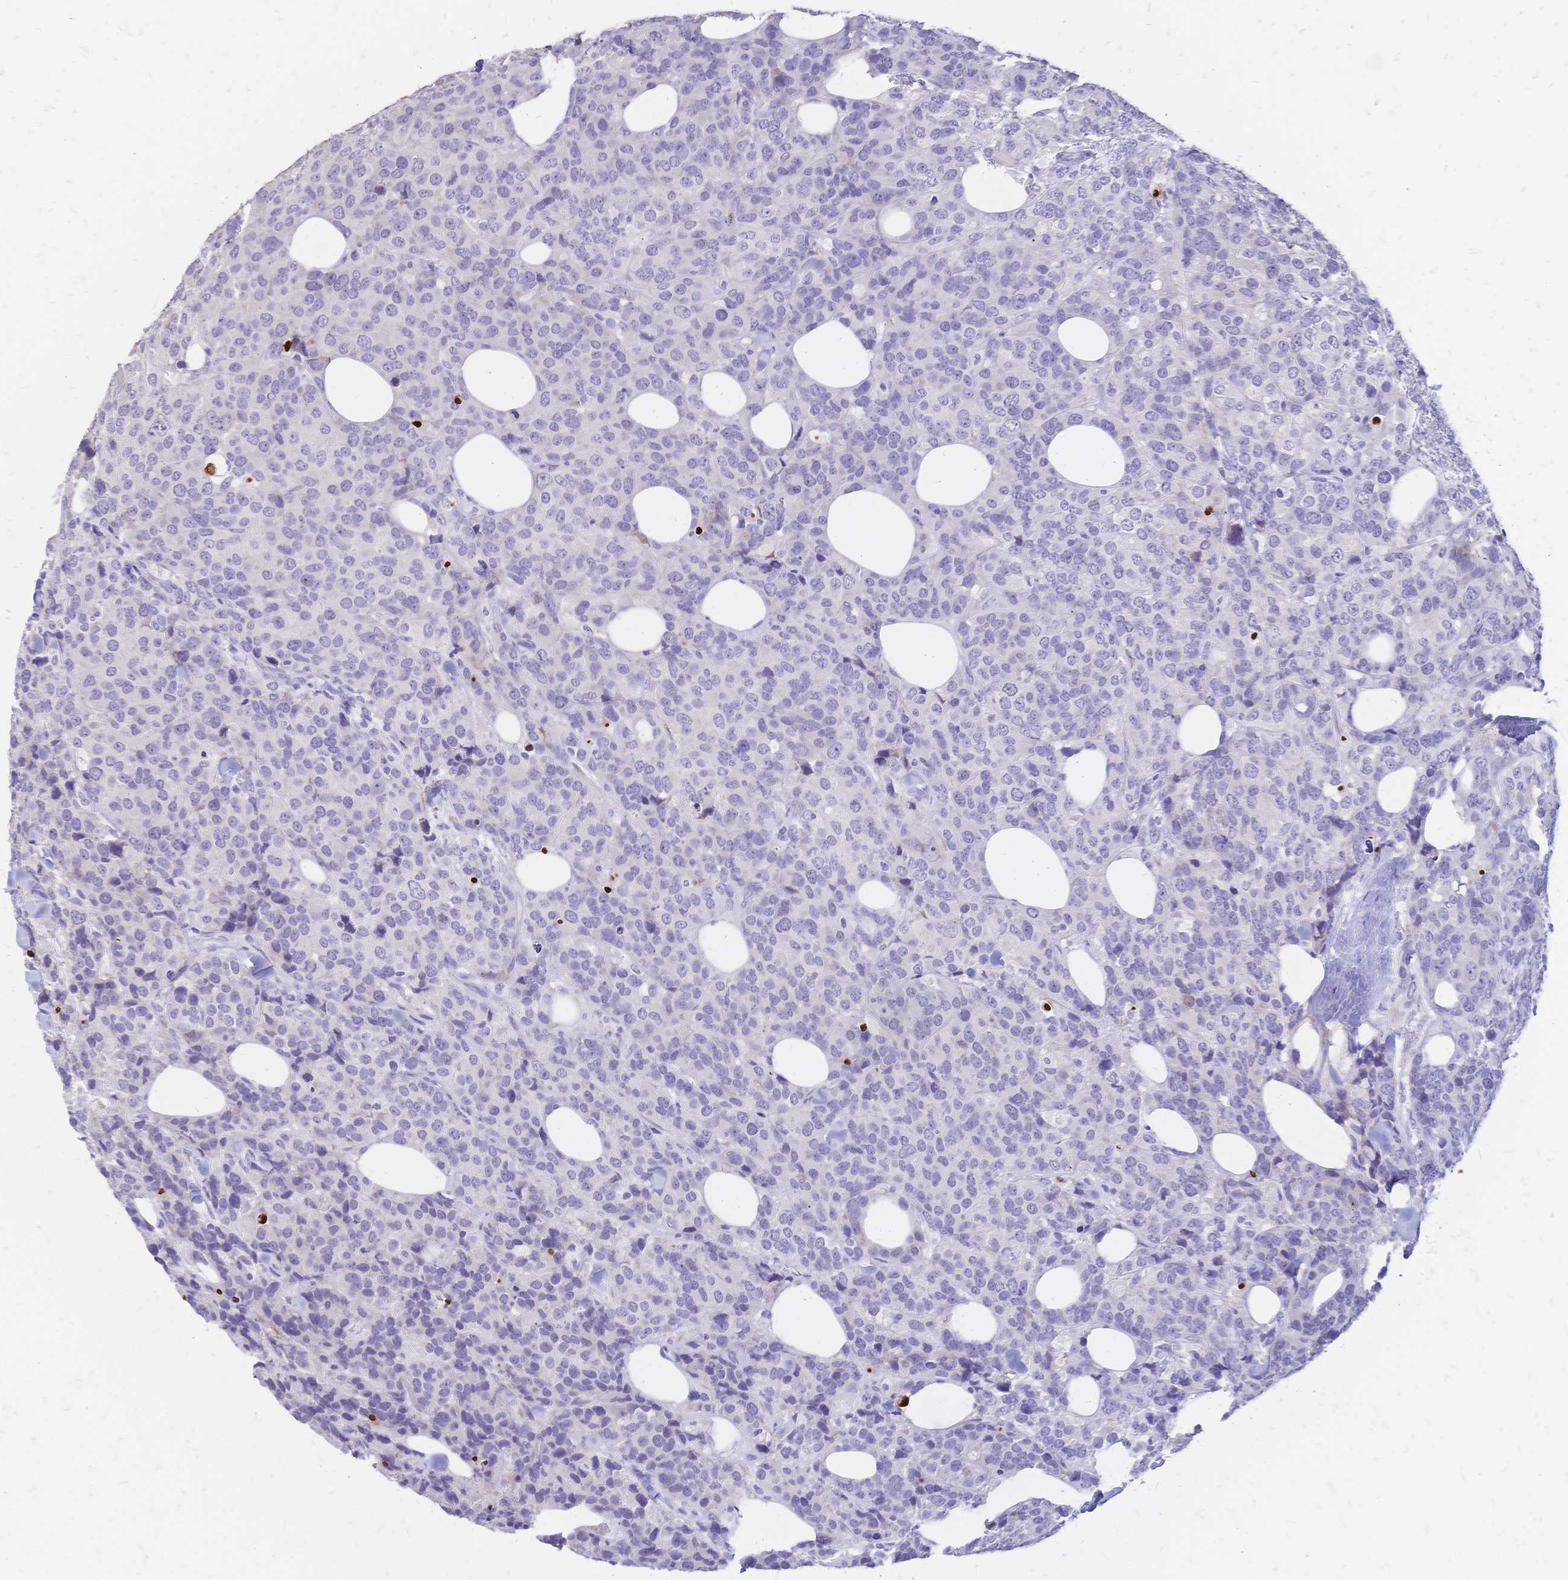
{"staining": {"intensity": "negative", "quantity": "none", "location": "none"}, "tissue": "breast cancer", "cell_type": "Tumor cells", "image_type": "cancer", "snomed": [{"axis": "morphology", "description": "Lobular carcinoma"}, {"axis": "topography", "description": "Breast"}], "caption": "Protein analysis of breast cancer displays no significant staining in tumor cells. The staining is performed using DAB (3,3'-diaminobenzidine) brown chromogen with nuclei counter-stained in using hematoxylin.", "gene": "GRB7", "patient": {"sex": "female", "age": 59}}